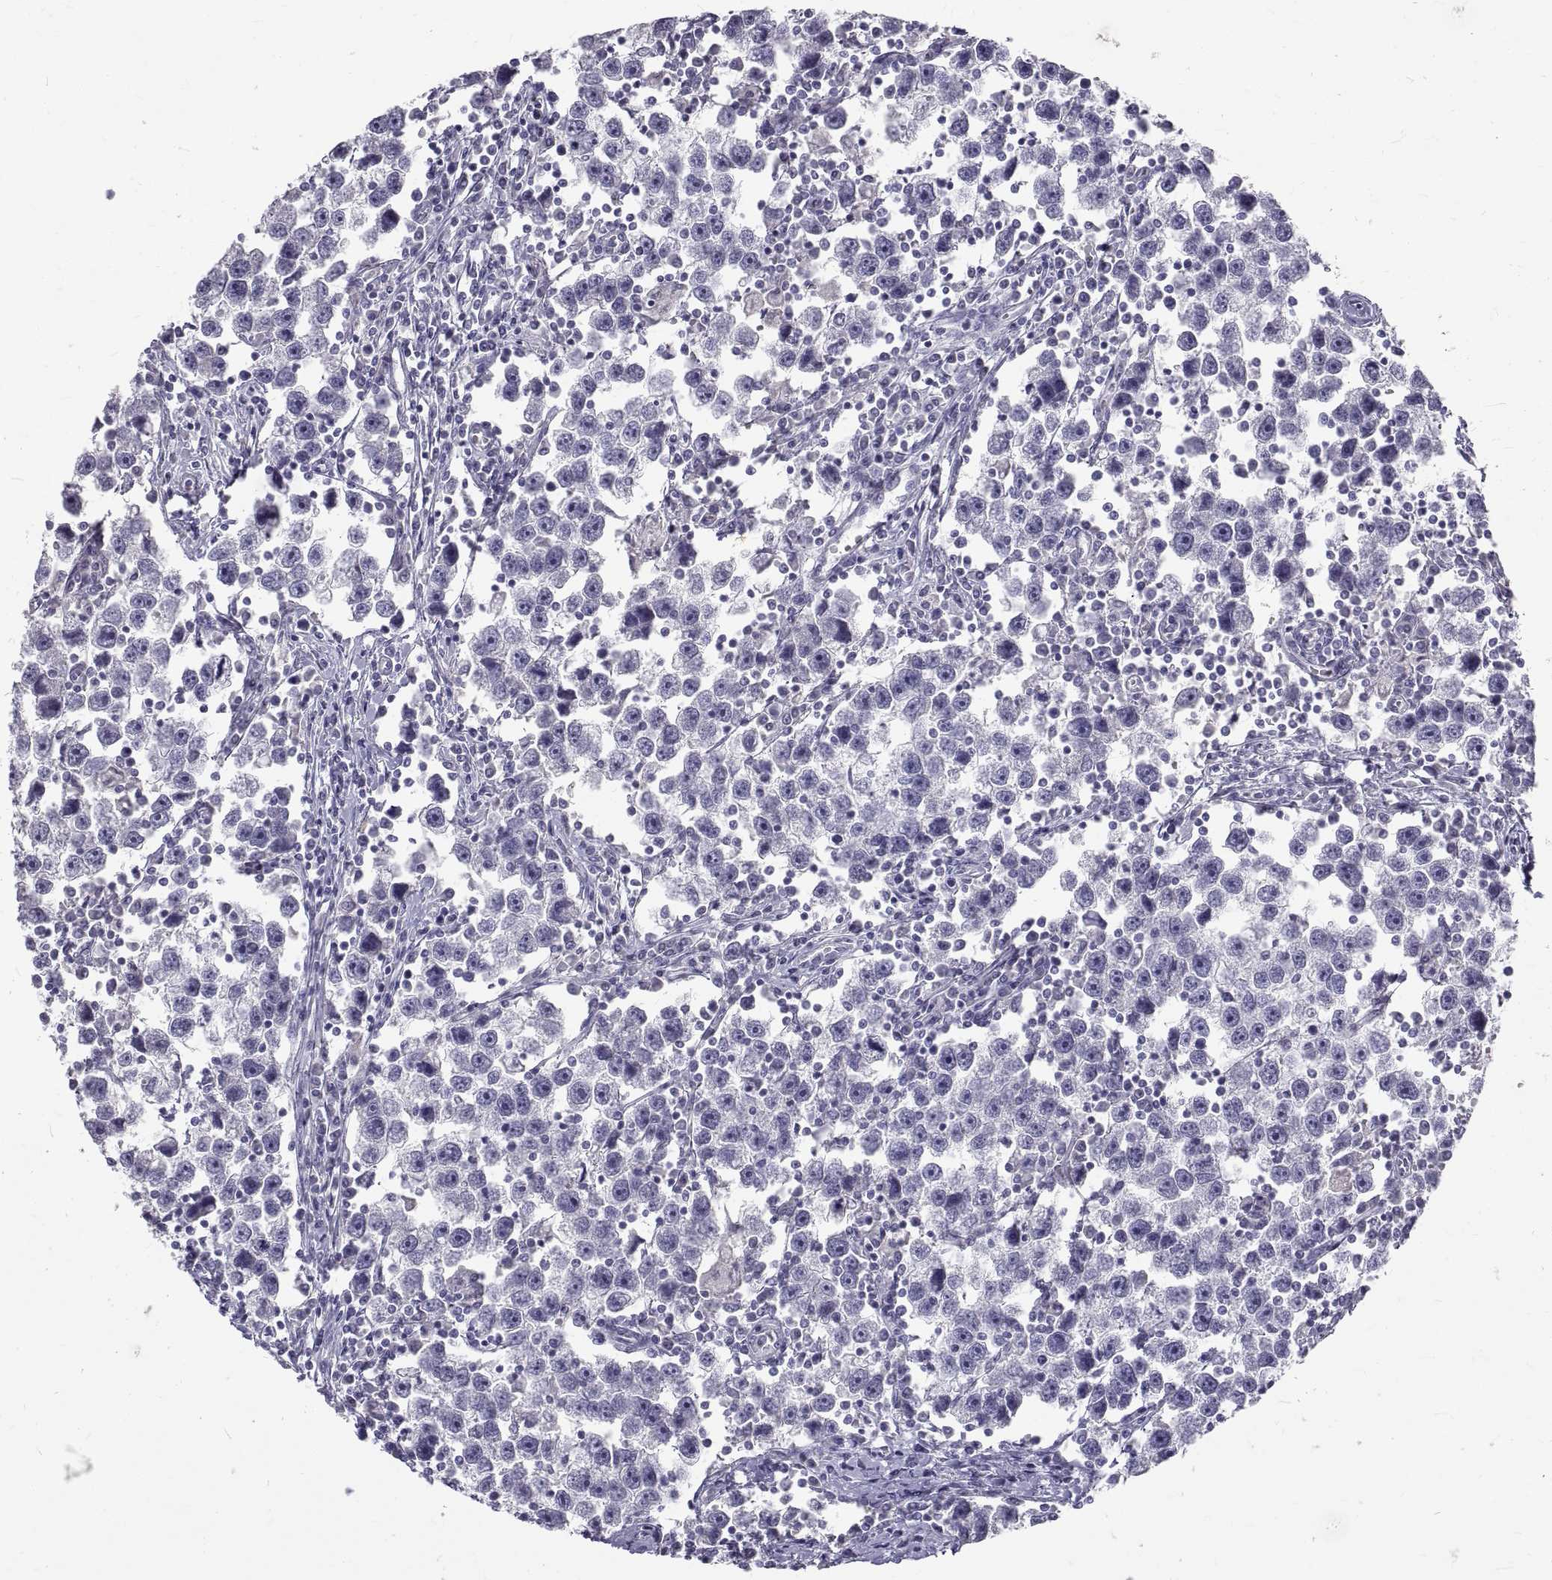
{"staining": {"intensity": "negative", "quantity": "none", "location": "none"}, "tissue": "testis cancer", "cell_type": "Tumor cells", "image_type": "cancer", "snomed": [{"axis": "morphology", "description": "Seminoma, NOS"}, {"axis": "topography", "description": "Testis"}], "caption": "This histopathology image is of testis cancer stained with immunohistochemistry (IHC) to label a protein in brown with the nuclei are counter-stained blue. There is no expression in tumor cells. The staining was performed using DAB (3,3'-diaminobenzidine) to visualize the protein expression in brown, while the nuclei were stained in blue with hematoxylin (Magnification: 20x).", "gene": "GNG12", "patient": {"sex": "male", "age": 30}}